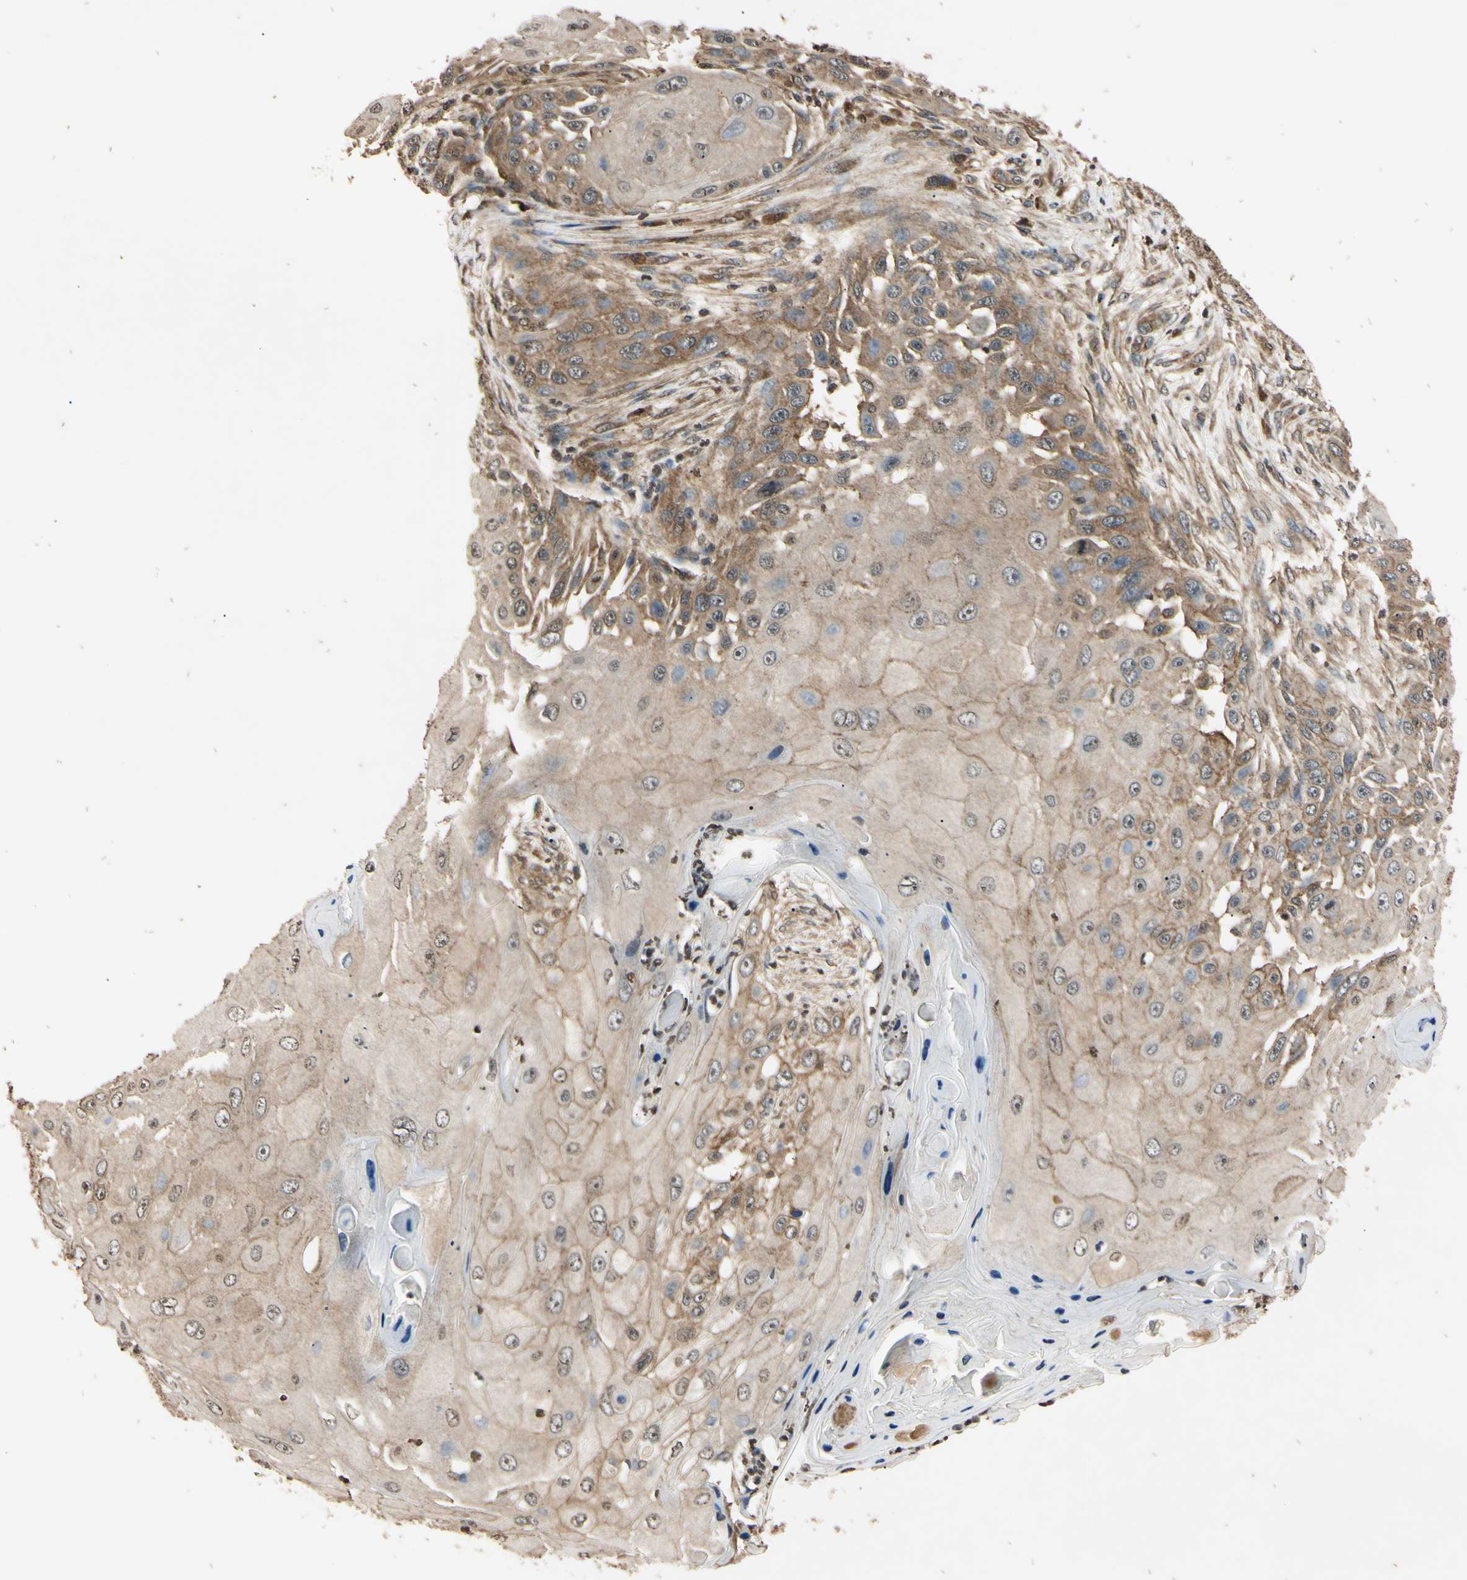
{"staining": {"intensity": "moderate", "quantity": "25%-75%", "location": "cytoplasmic/membranous"}, "tissue": "skin cancer", "cell_type": "Tumor cells", "image_type": "cancer", "snomed": [{"axis": "morphology", "description": "Squamous cell carcinoma, NOS"}, {"axis": "topography", "description": "Skin"}], "caption": "High-magnification brightfield microscopy of skin squamous cell carcinoma stained with DAB (3,3'-diaminobenzidine) (brown) and counterstained with hematoxylin (blue). tumor cells exhibit moderate cytoplasmic/membranous positivity is seen in about25%-75% of cells.", "gene": "EPN1", "patient": {"sex": "female", "age": 44}}